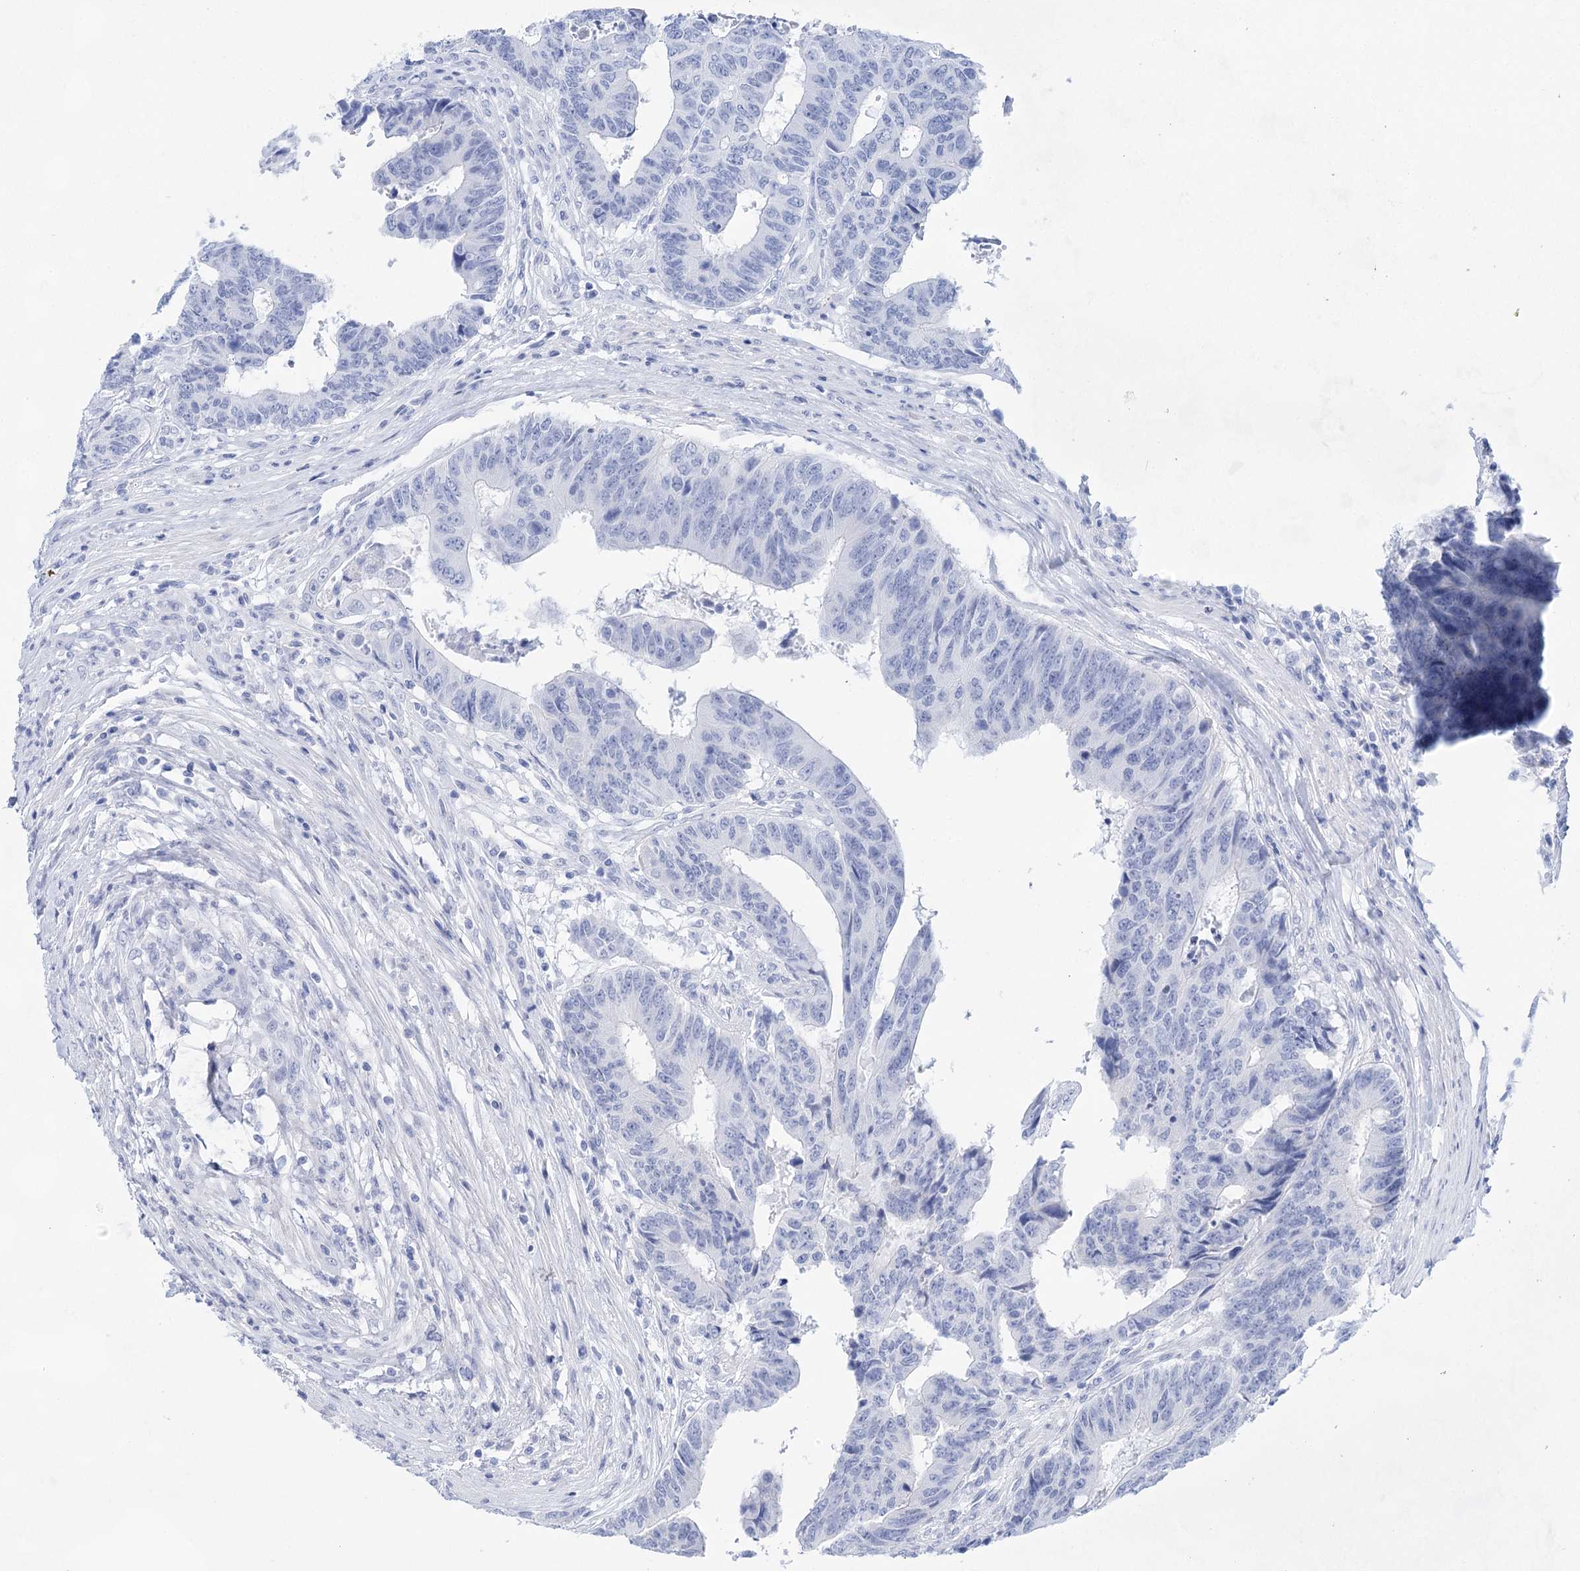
{"staining": {"intensity": "negative", "quantity": "none", "location": "none"}, "tissue": "colorectal cancer", "cell_type": "Tumor cells", "image_type": "cancer", "snomed": [{"axis": "morphology", "description": "Adenocarcinoma, NOS"}, {"axis": "topography", "description": "Rectum"}], "caption": "Immunohistochemistry (IHC) image of neoplastic tissue: colorectal adenocarcinoma stained with DAB reveals no significant protein expression in tumor cells.", "gene": "LALBA", "patient": {"sex": "male", "age": 84}}